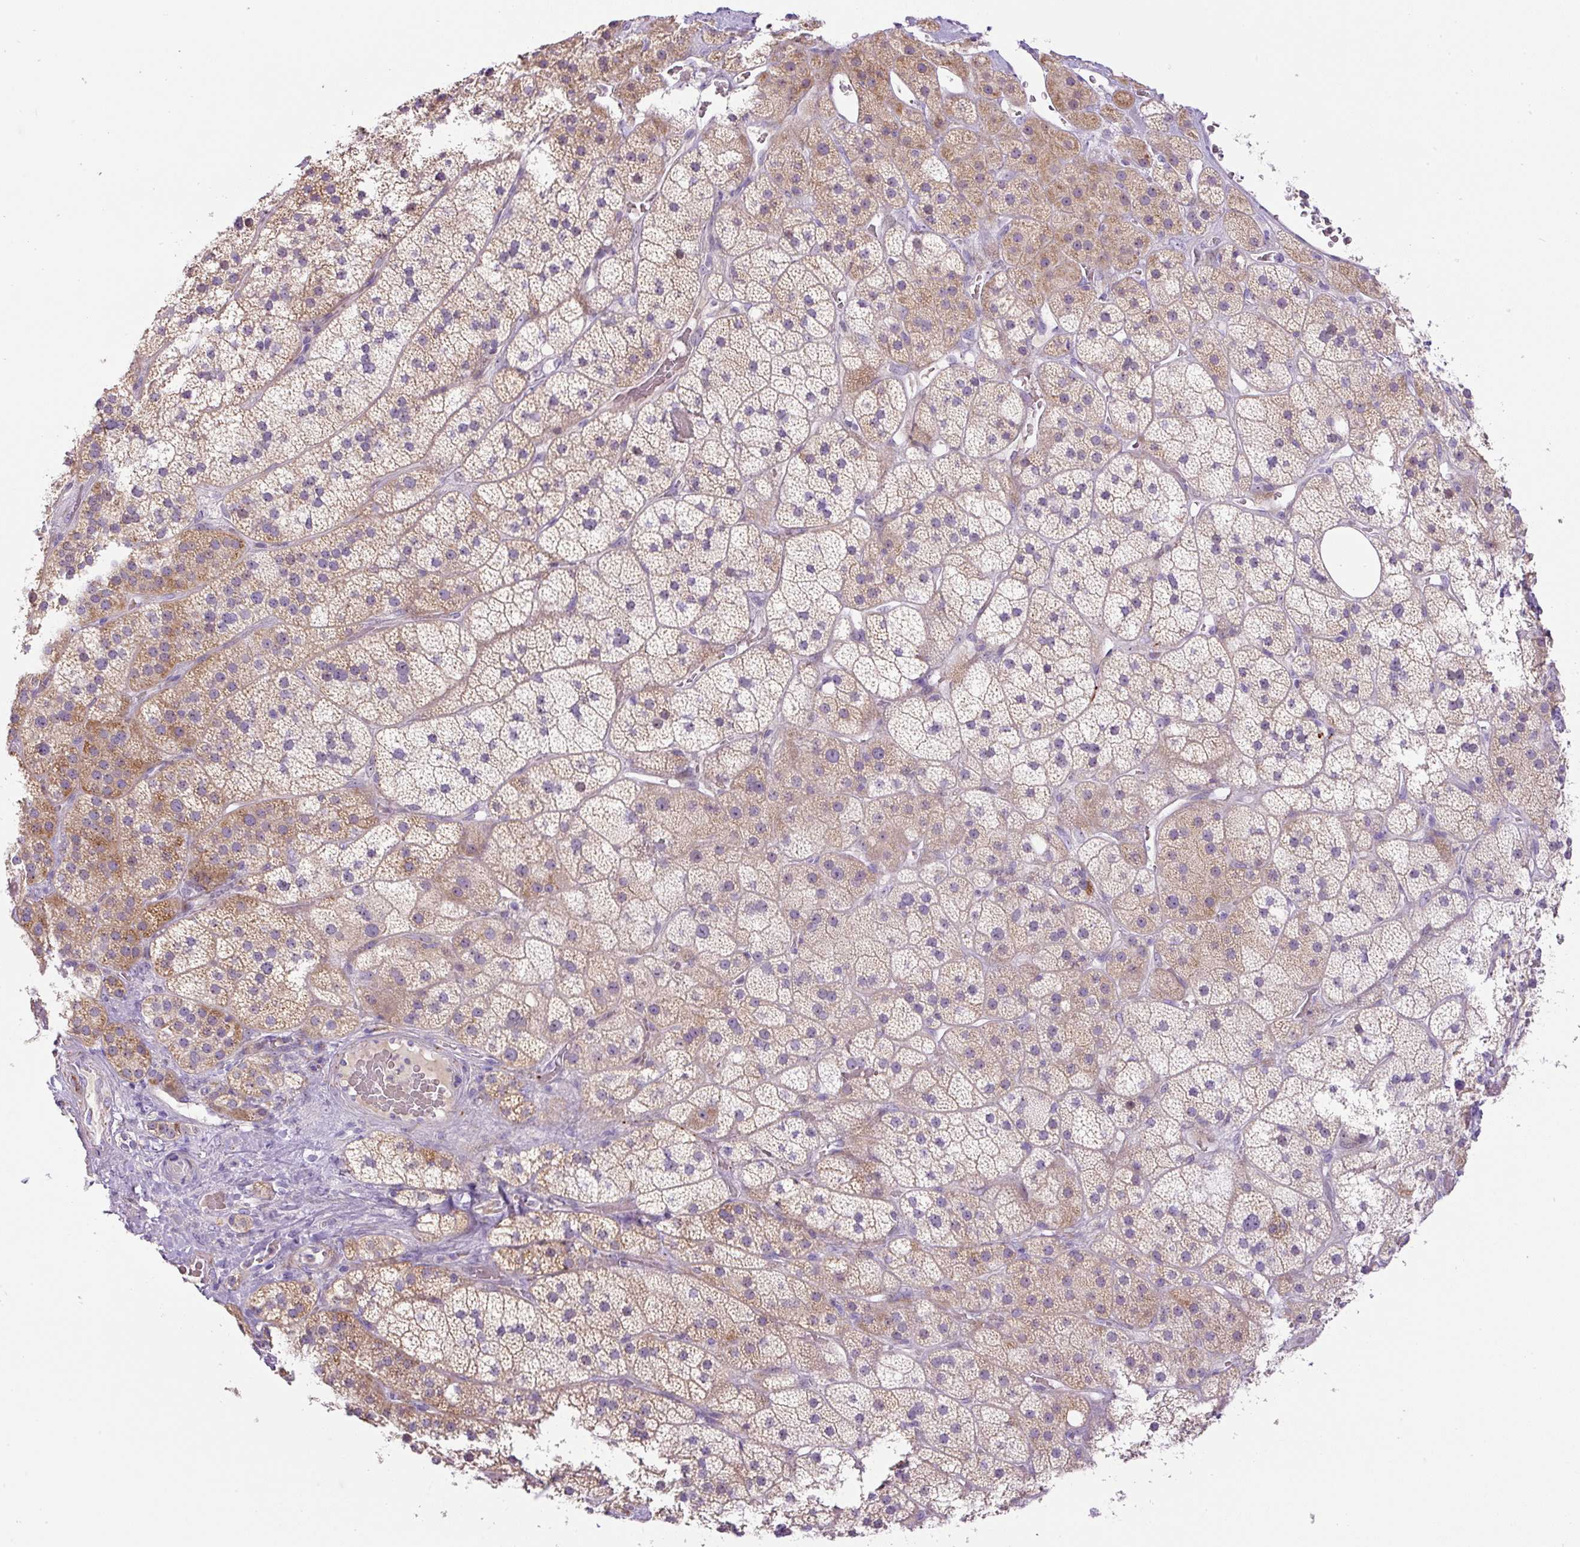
{"staining": {"intensity": "moderate", "quantity": "25%-75%", "location": "cytoplasmic/membranous"}, "tissue": "adrenal gland", "cell_type": "Glandular cells", "image_type": "normal", "snomed": [{"axis": "morphology", "description": "Normal tissue, NOS"}, {"axis": "topography", "description": "Adrenal gland"}], "caption": "Unremarkable adrenal gland was stained to show a protein in brown. There is medium levels of moderate cytoplasmic/membranous staining in about 25%-75% of glandular cells.", "gene": "ZNF596", "patient": {"sex": "male", "age": 57}}